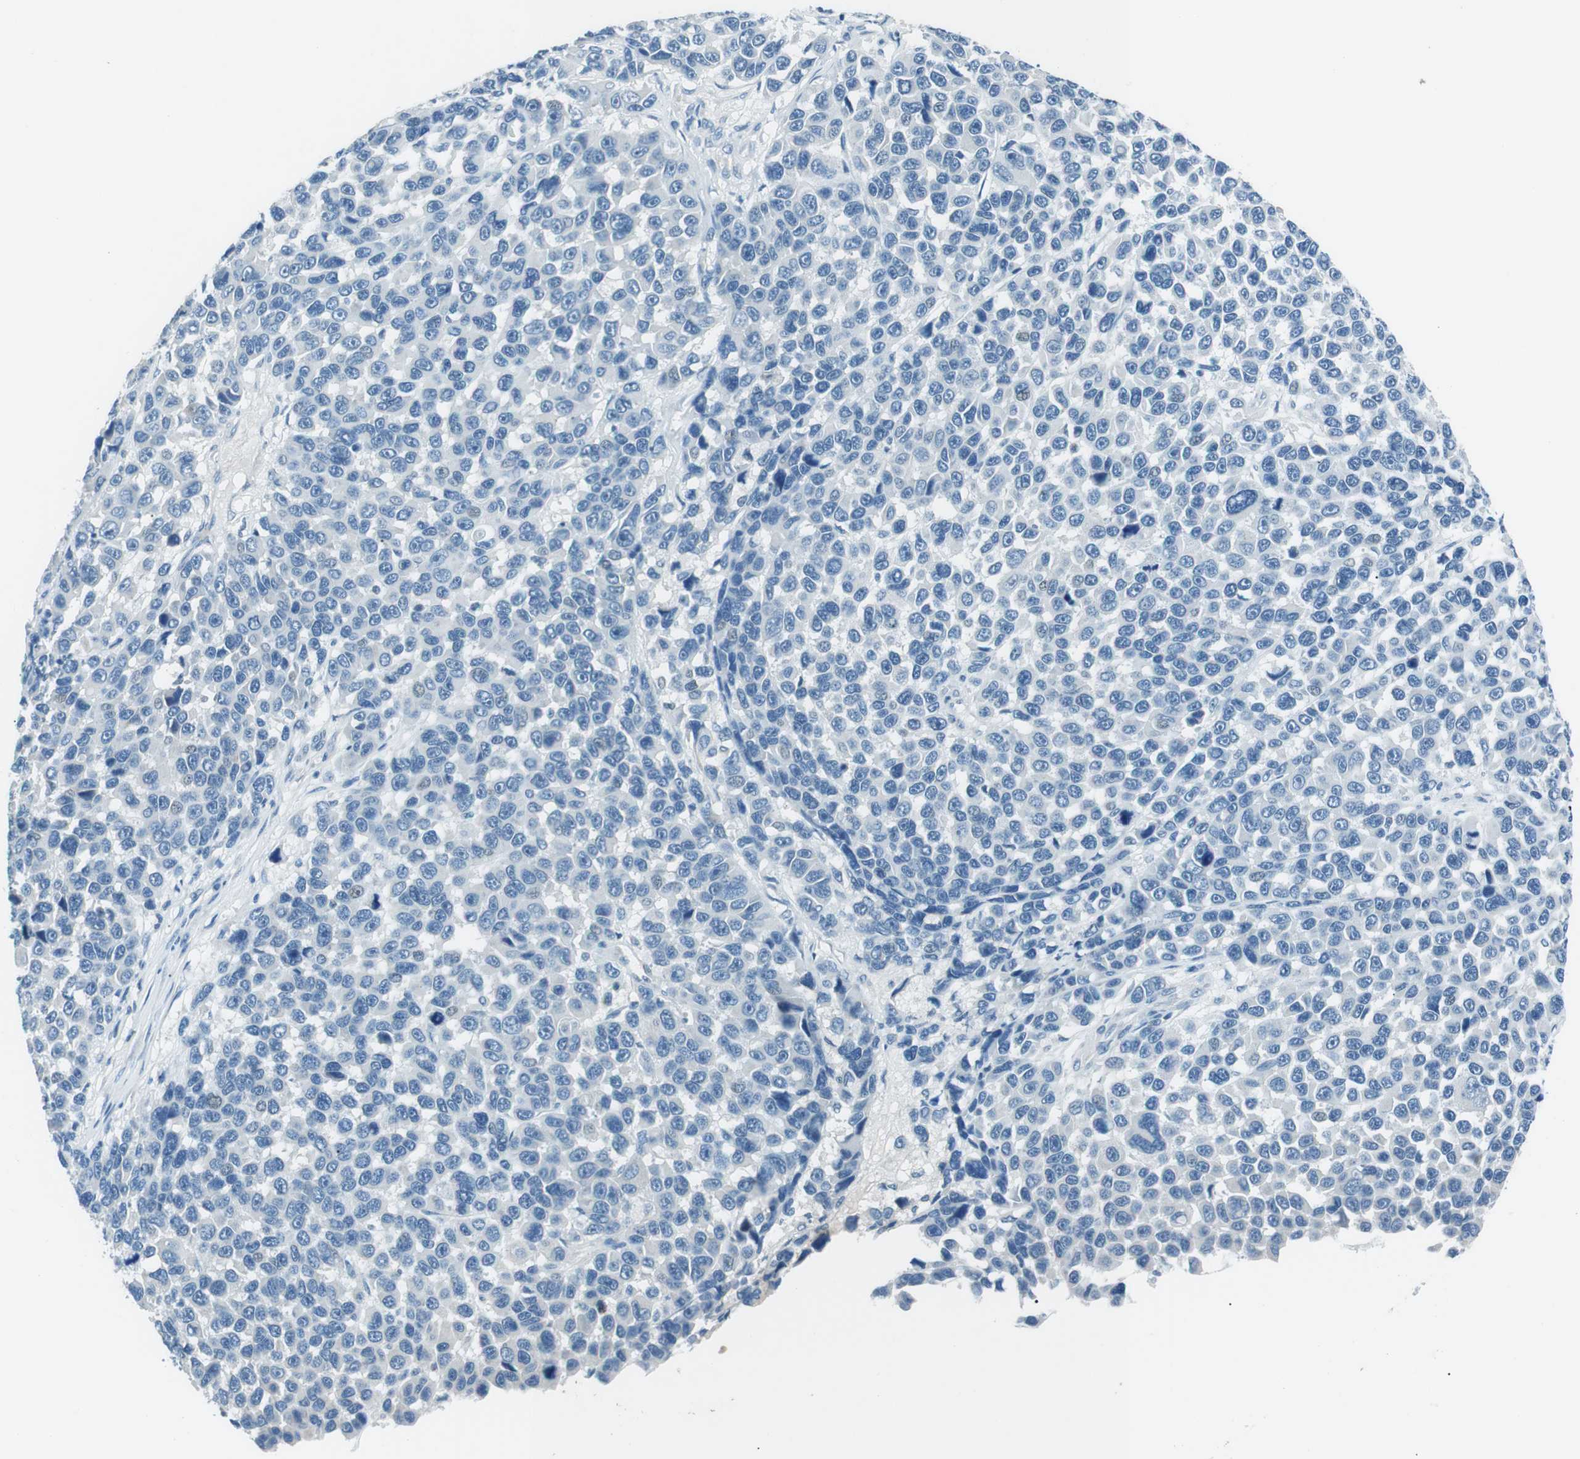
{"staining": {"intensity": "negative", "quantity": "none", "location": "none"}, "tissue": "melanoma", "cell_type": "Tumor cells", "image_type": "cancer", "snomed": [{"axis": "morphology", "description": "Malignant melanoma, NOS"}, {"axis": "topography", "description": "Skin"}], "caption": "High magnification brightfield microscopy of malignant melanoma stained with DAB (brown) and counterstained with hematoxylin (blue): tumor cells show no significant positivity.", "gene": "ST6GAL1", "patient": {"sex": "male", "age": 53}}